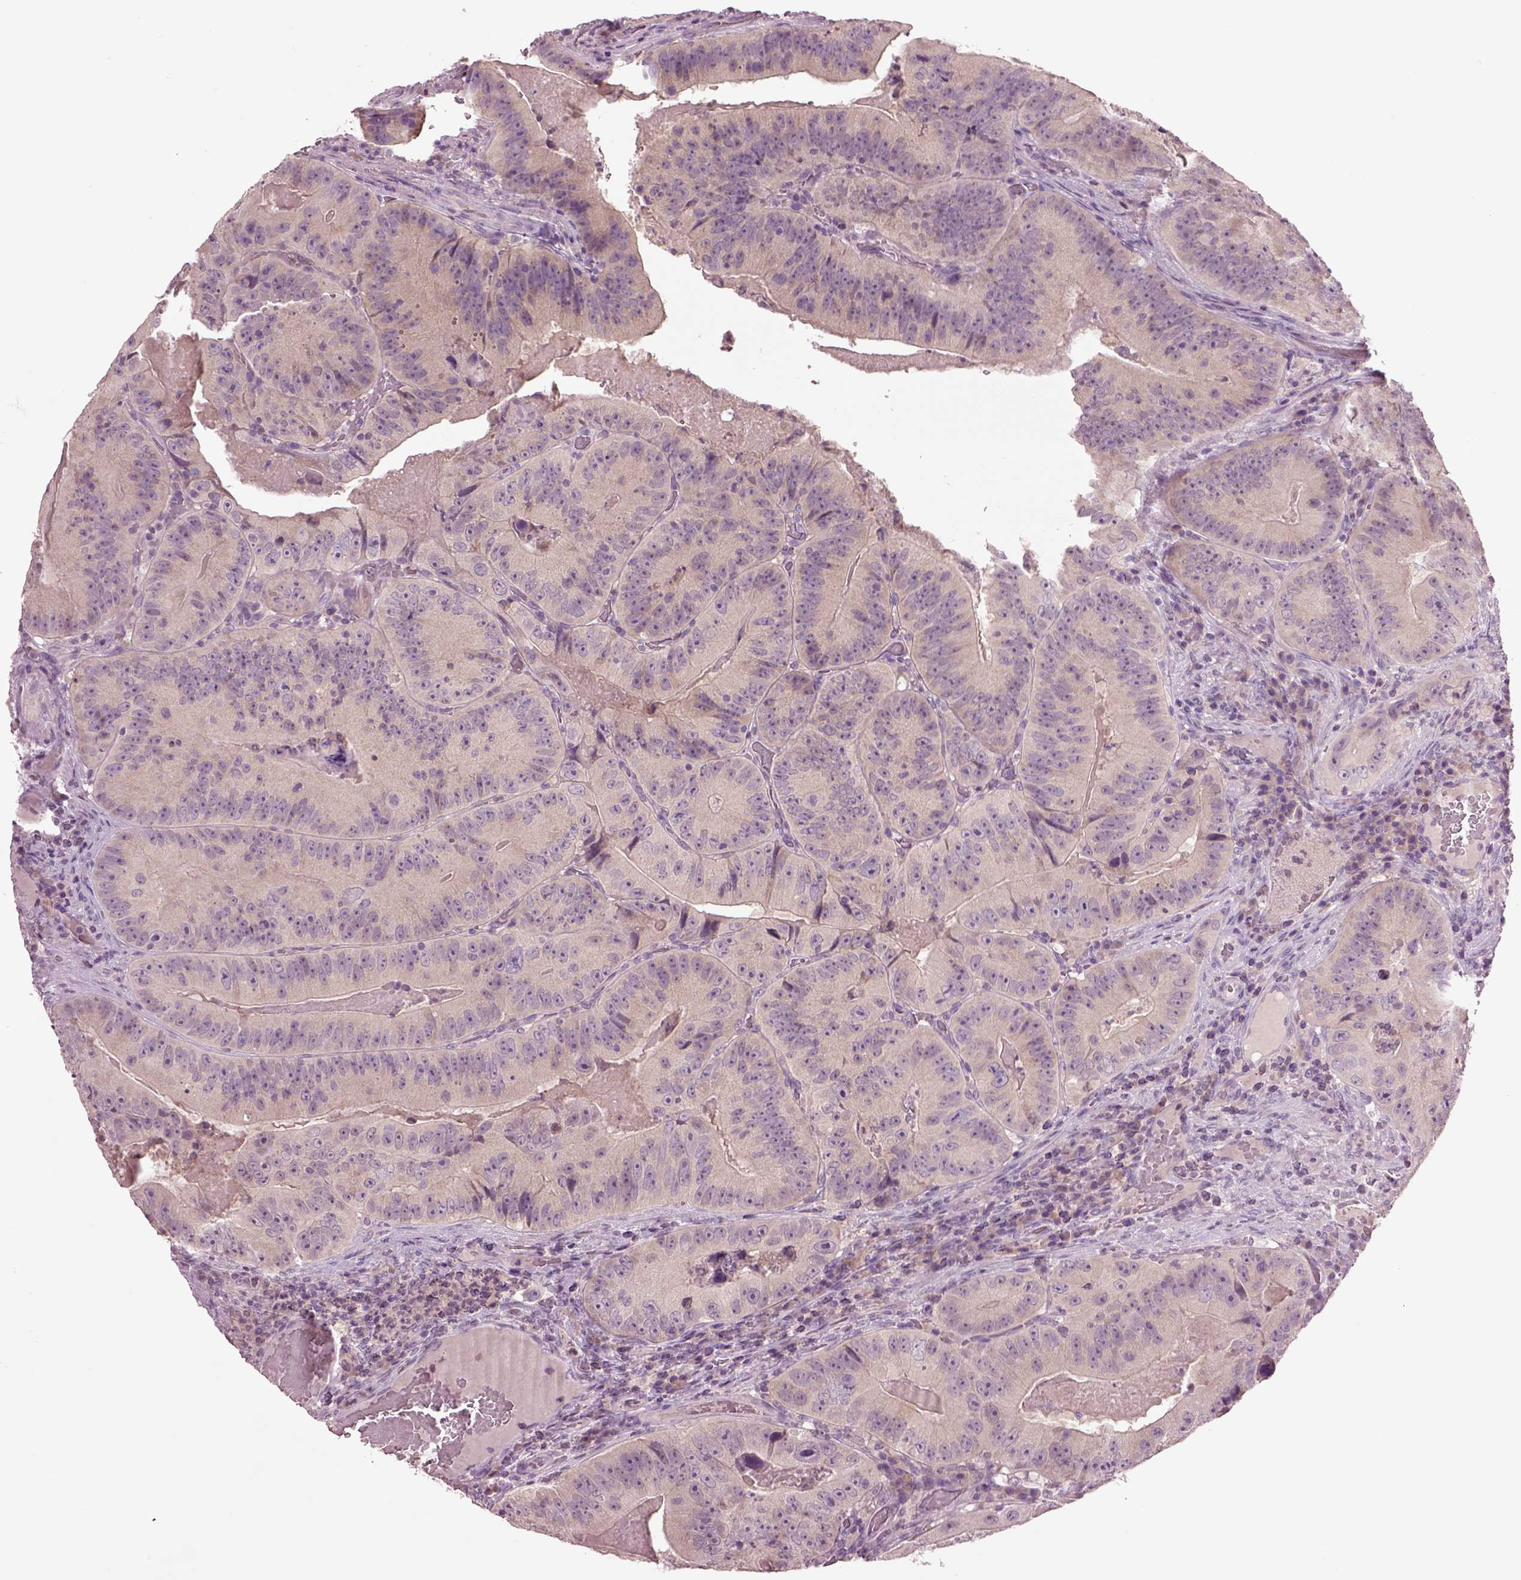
{"staining": {"intensity": "negative", "quantity": "none", "location": "none"}, "tissue": "colorectal cancer", "cell_type": "Tumor cells", "image_type": "cancer", "snomed": [{"axis": "morphology", "description": "Adenocarcinoma, NOS"}, {"axis": "topography", "description": "Colon"}], "caption": "Colorectal adenocarcinoma was stained to show a protein in brown. There is no significant positivity in tumor cells.", "gene": "CLPSL1", "patient": {"sex": "female", "age": 86}}